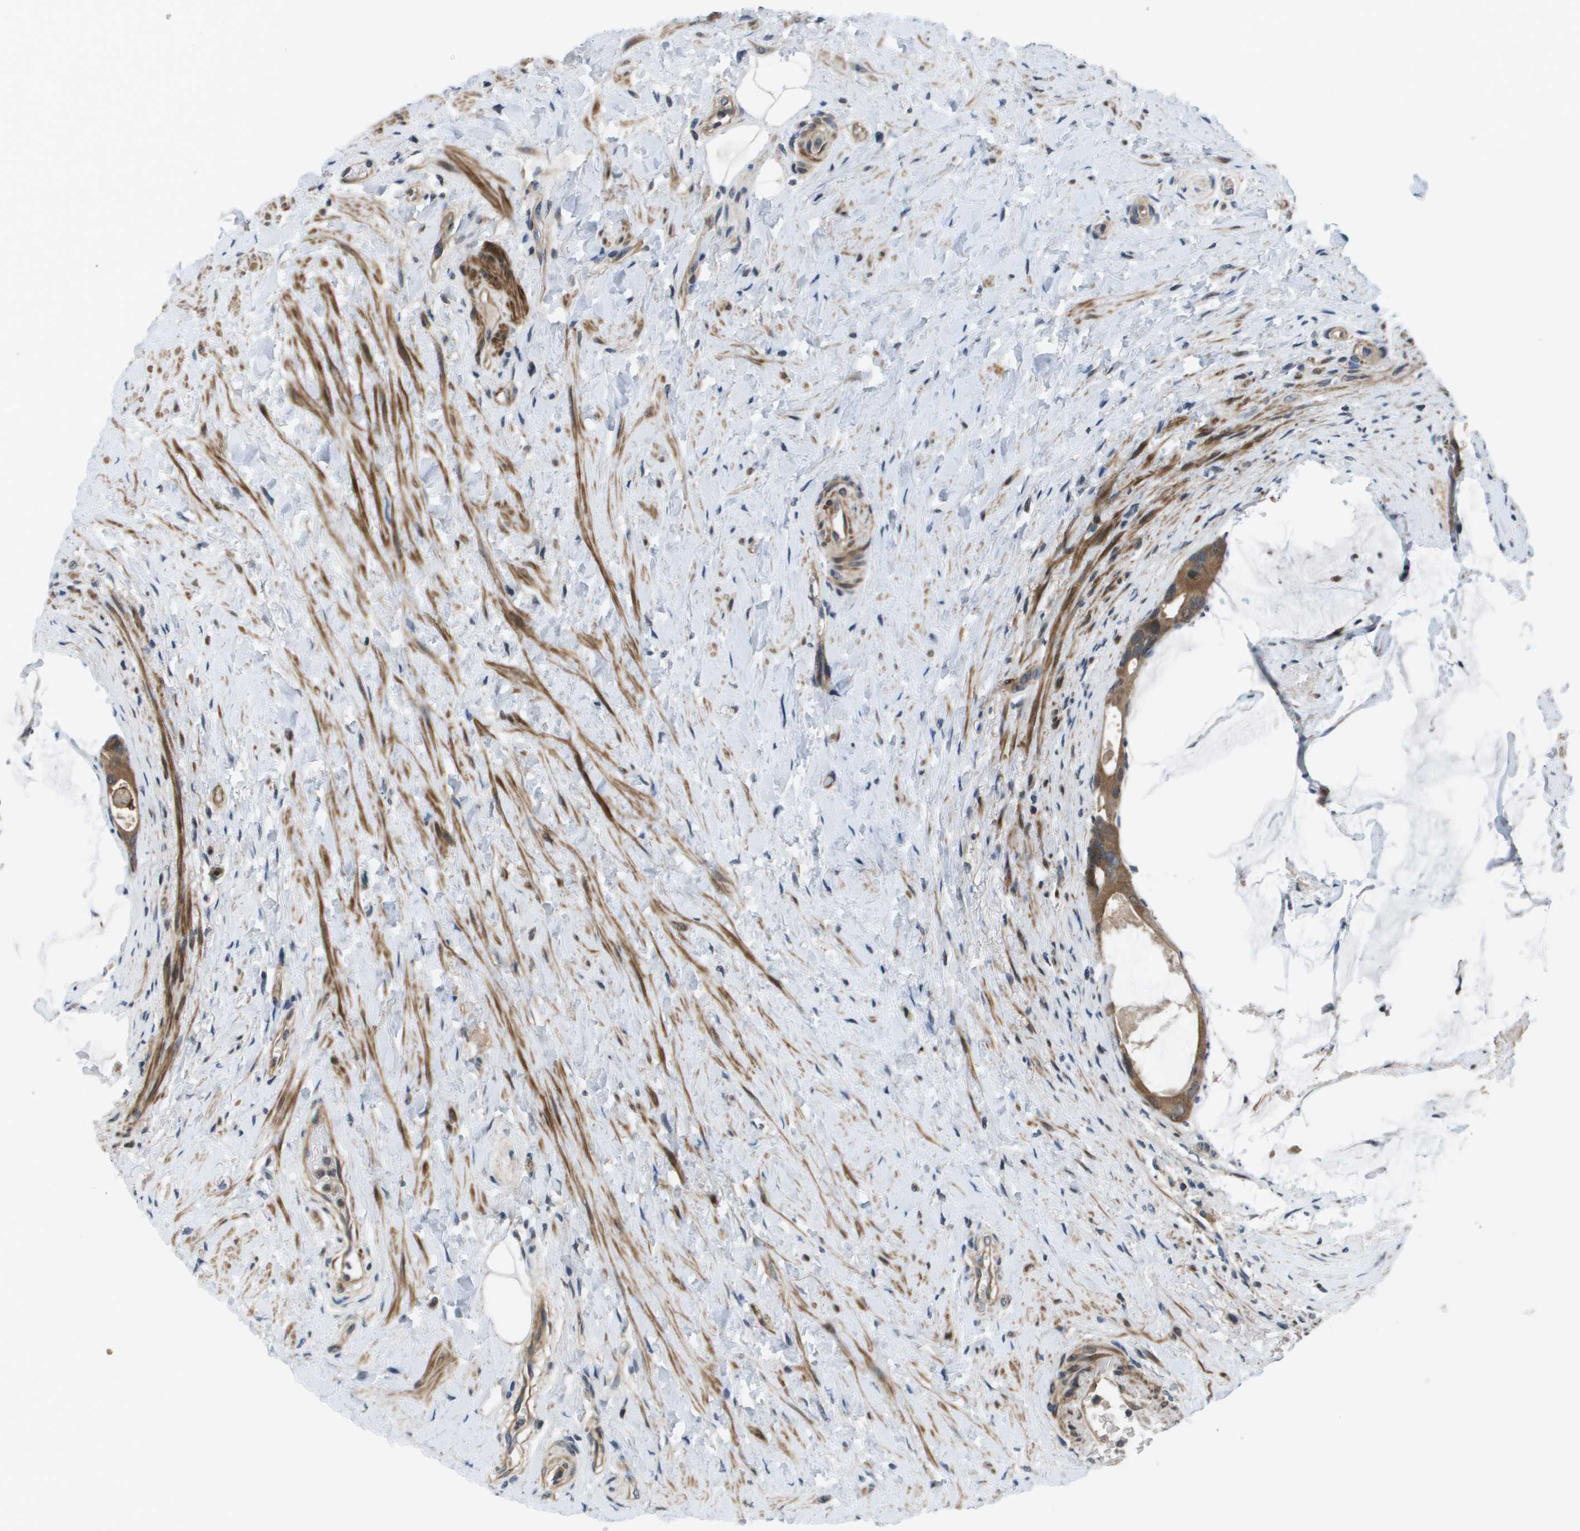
{"staining": {"intensity": "moderate", "quantity": ">75%", "location": "cytoplasmic/membranous"}, "tissue": "colorectal cancer", "cell_type": "Tumor cells", "image_type": "cancer", "snomed": [{"axis": "morphology", "description": "Adenocarcinoma, NOS"}, {"axis": "topography", "description": "Rectum"}], "caption": "Adenocarcinoma (colorectal) stained with DAB (3,3'-diaminobenzidine) immunohistochemistry reveals medium levels of moderate cytoplasmic/membranous staining in about >75% of tumor cells. (Brightfield microscopy of DAB IHC at high magnification).", "gene": "ENPP5", "patient": {"sex": "male", "age": 51}}